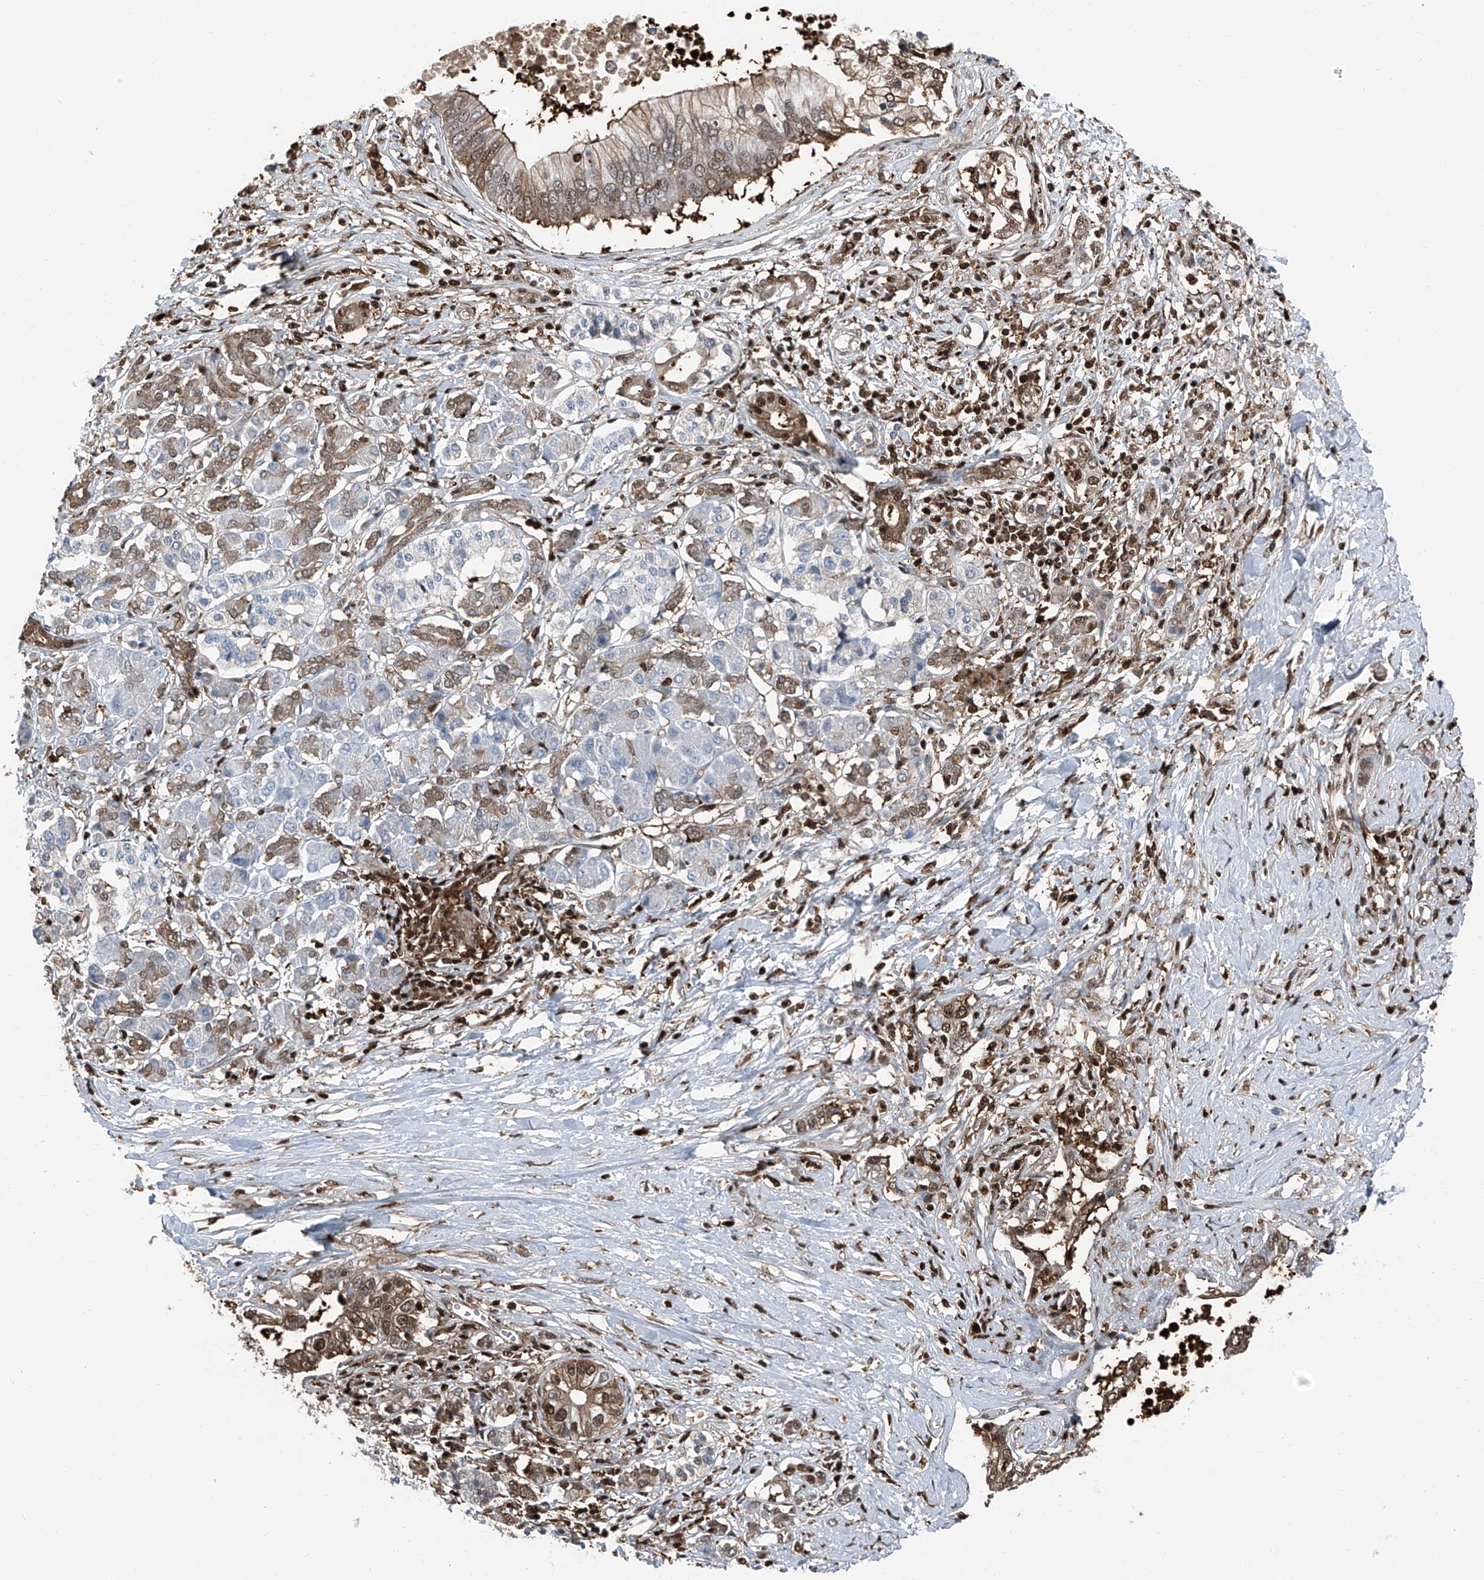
{"staining": {"intensity": "moderate", "quantity": ">75%", "location": "cytoplasmic/membranous,nuclear"}, "tissue": "pancreatic cancer", "cell_type": "Tumor cells", "image_type": "cancer", "snomed": [{"axis": "morphology", "description": "Normal tissue, NOS"}, {"axis": "morphology", "description": "Adenocarcinoma, NOS"}, {"axis": "topography", "description": "Pancreas"}, {"axis": "topography", "description": "Peripheral nerve tissue"}], "caption": "Pancreatic cancer stained with immunohistochemistry exhibits moderate cytoplasmic/membranous and nuclear positivity in approximately >75% of tumor cells. (Stains: DAB (3,3'-diaminobenzidine) in brown, nuclei in blue, Microscopy: brightfield microscopy at high magnification).", "gene": "PSMB10", "patient": {"sex": "male", "age": 59}}